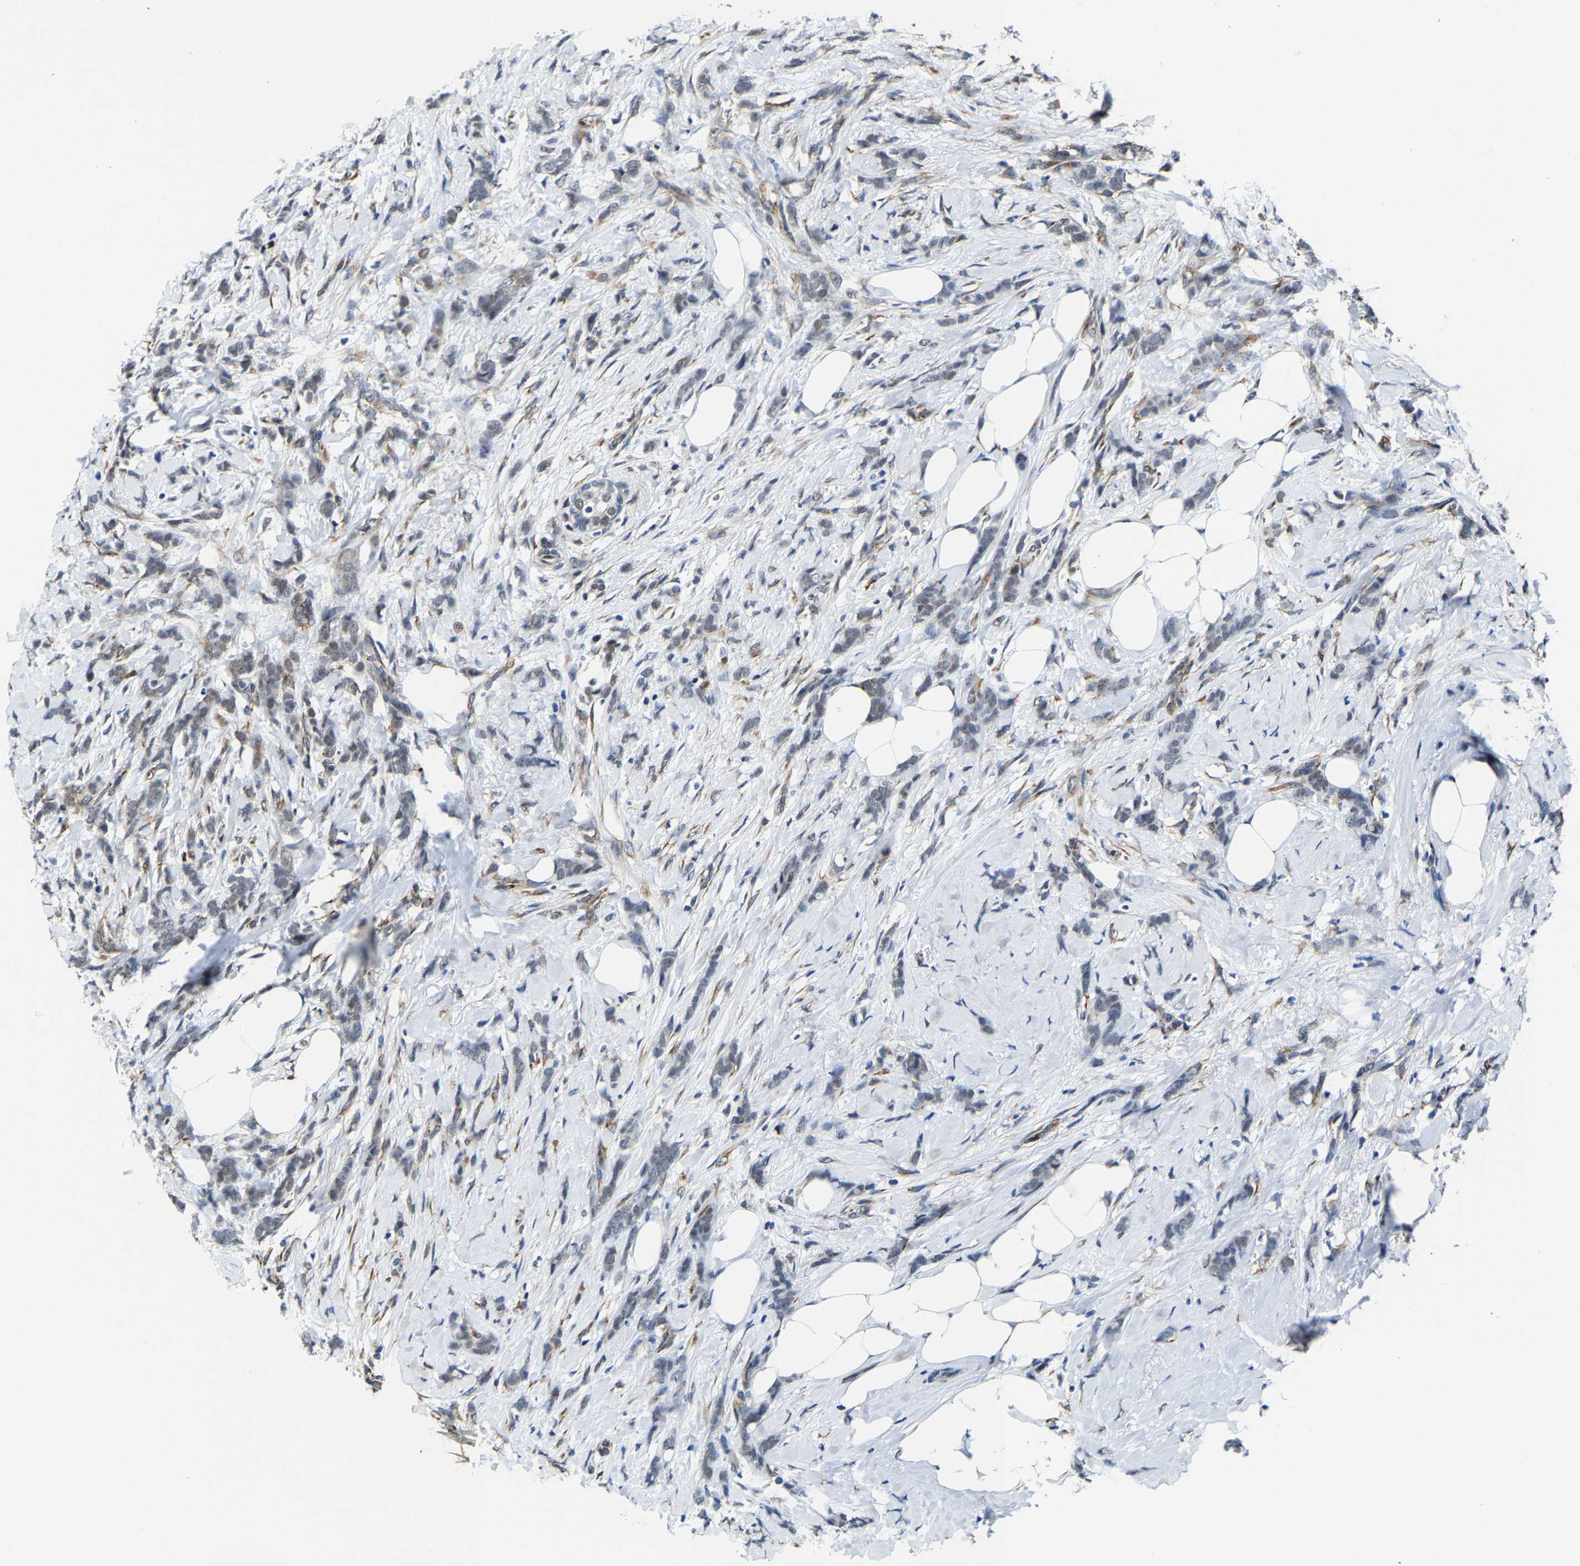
{"staining": {"intensity": "weak", "quantity": "25%-75%", "location": "cytoplasmic/membranous"}, "tissue": "breast cancer", "cell_type": "Tumor cells", "image_type": "cancer", "snomed": [{"axis": "morphology", "description": "Lobular carcinoma, in situ"}, {"axis": "morphology", "description": "Lobular carcinoma"}, {"axis": "topography", "description": "Breast"}], "caption": "High-power microscopy captured an immunohistochemistry (IHC) image of breast cancer, revealing weak cytoplasmic/membranous staining in about 25%-75% of tumor cells.", "gene": "METTL1", "patient": {"sex": "female", "age": 41}}